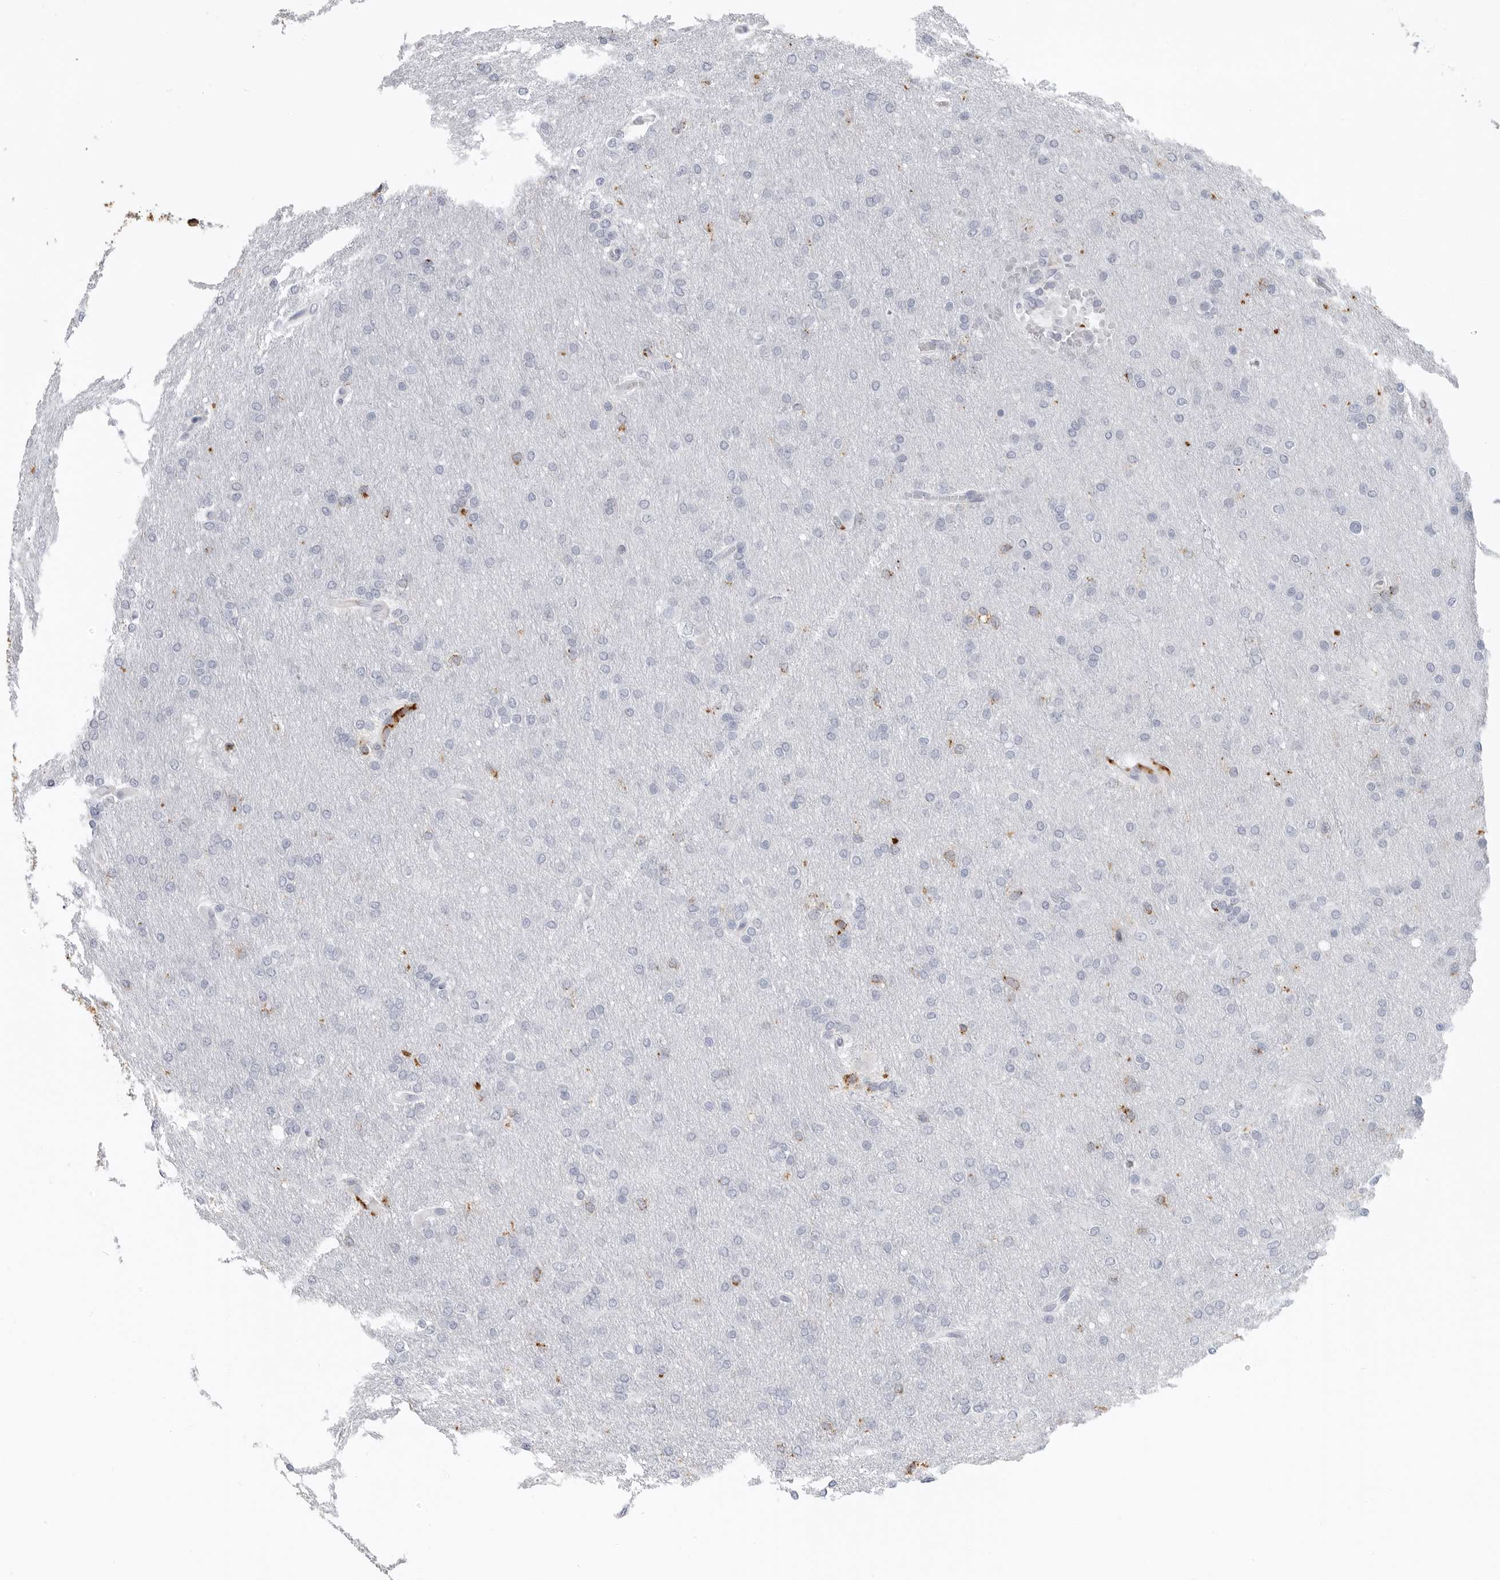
{"staining": {"intensity": "negative", "quantity": "none", "location": "none"}, "tissue": "glioma", "cell_type": "Tumor cells", "image_type": "cancer", "snomed": [{"axis": "morphology", "description": "Glioma, malignant, High grade"}, {"axis": "topography", "description": "Cerebral cortex"}], "caption": "Immunohistochemical staining of glioma shows no significant expression in tumor cells.", "gene": "IFI30", "patient": {"sex": "female", "age": 36}}